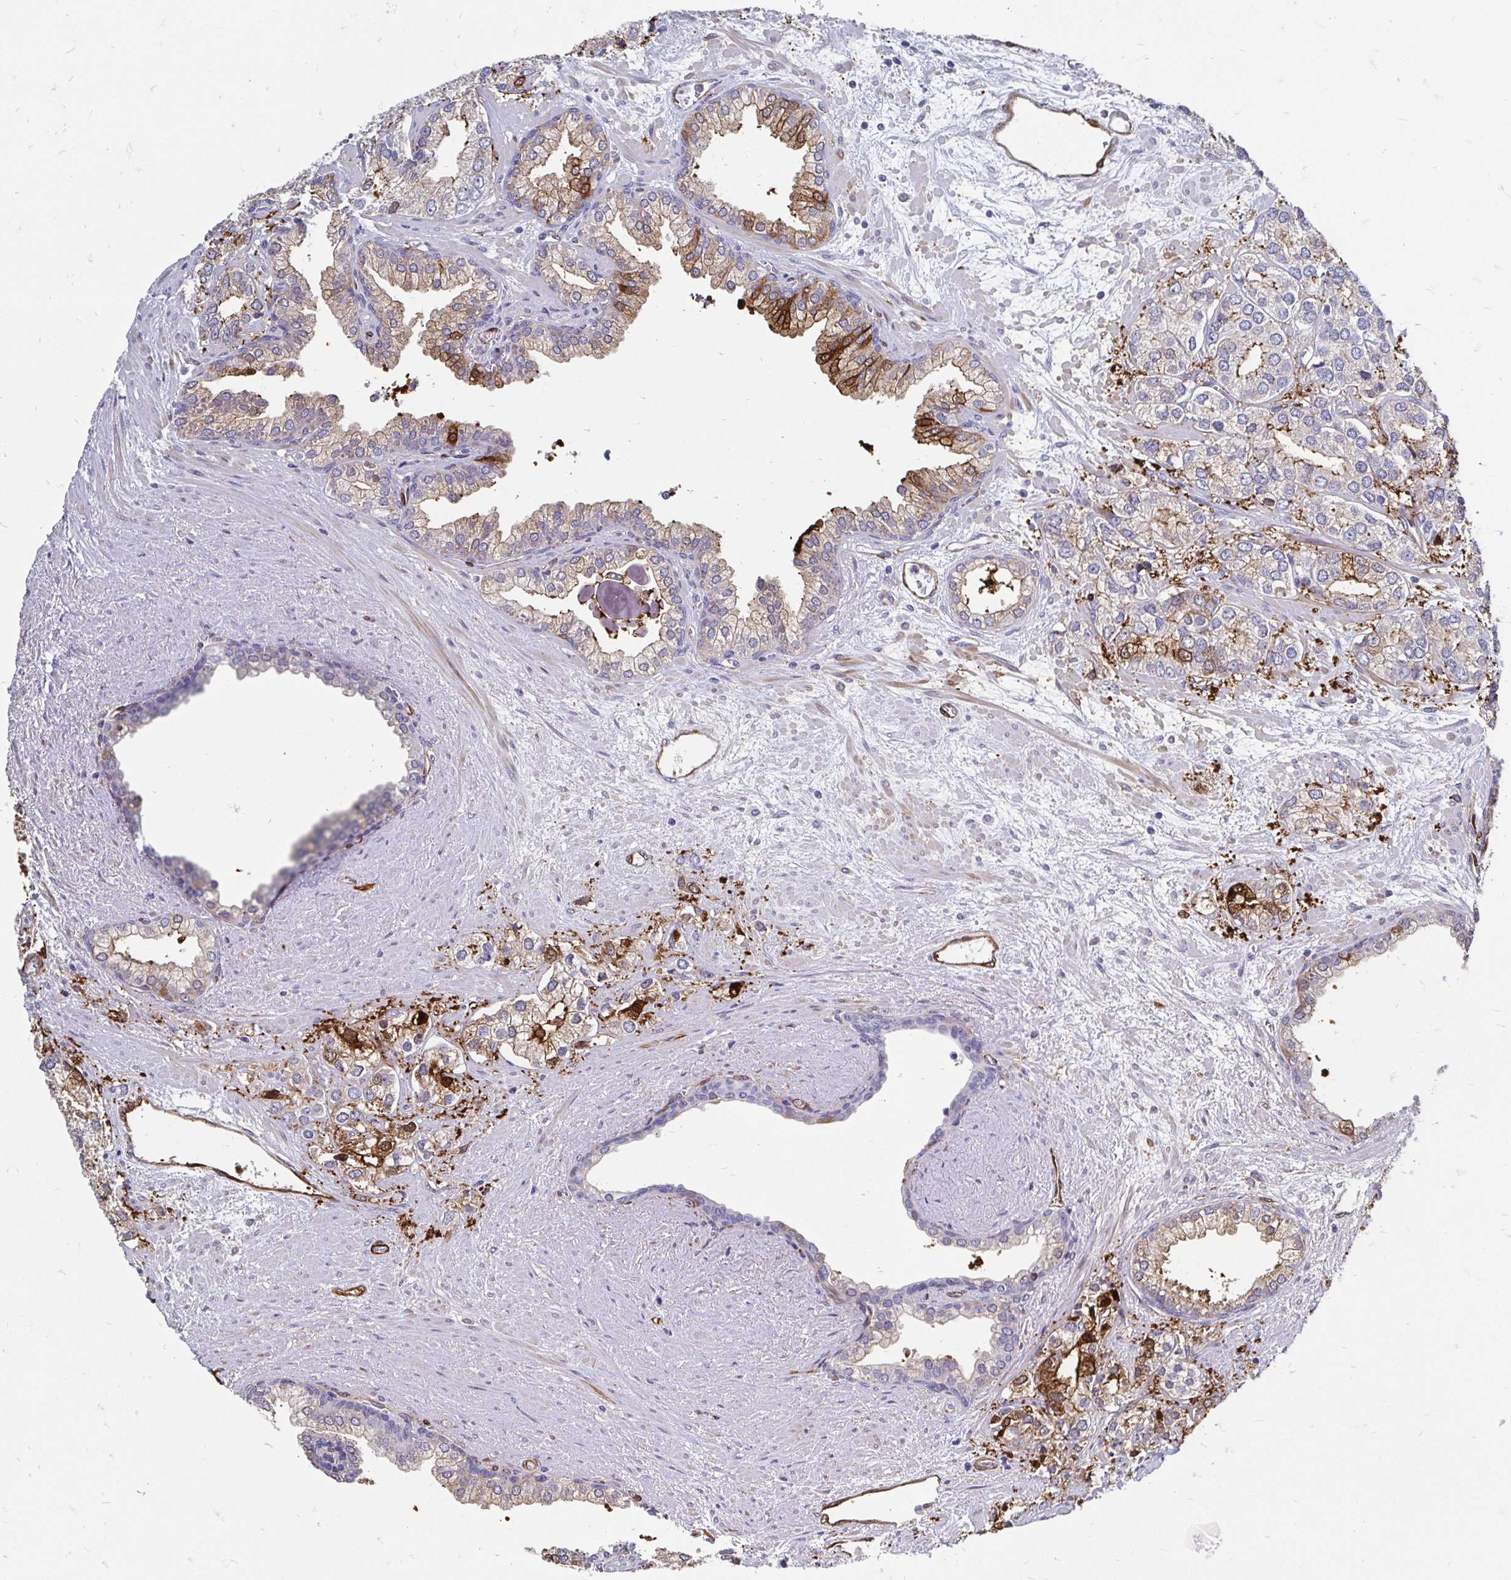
{"staining": {"intensity": "moderate", "quantity": "25%-75%", "location": "cytoplasmic/membranous"}, "tissue": "prostate cancer", "cell_type": "Tumor cells", "image_type": "cancer", "snomed": [{"axis": "morphology", "description": "Adenocarcinoma, High grade"}, {"axis": "topography", "description": "Prostate"}], "caption": "About 25%-75% of tumor cells in human prostate cancer show moderate cytoplasmic/membranous protein positivity as visualized by brown immunohistochemical staining.", "gene": "CDKL1", "patient": {"sex": "male", "age": 58}}